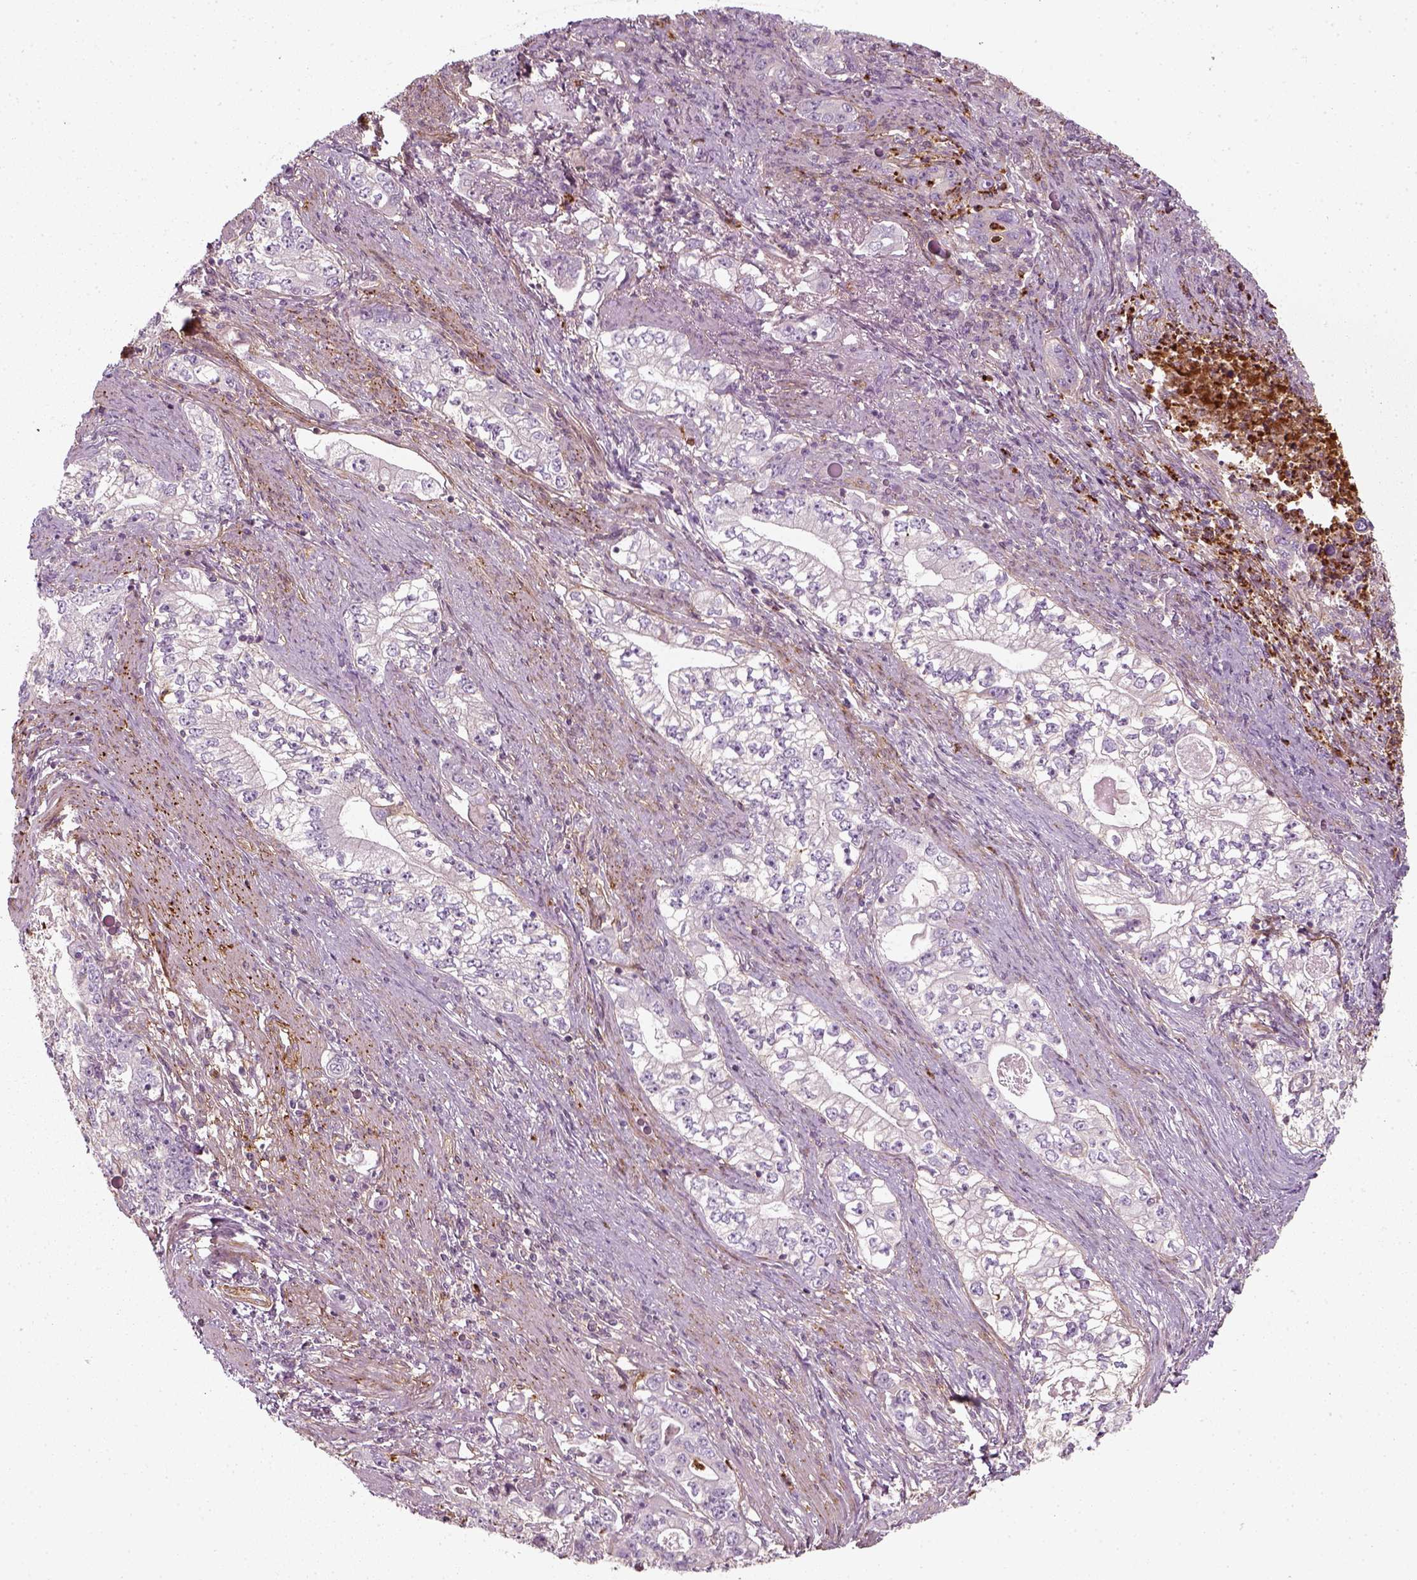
{"staining": {"intensity": "negative", "quantity": "none", "location": "none"}, "tissue": "stomach cancer", "cell_type": "Tumor cells", "image_type": "cancer", "snomed": [{"axis": "morphology", "description": "Adenocarcinoma, NOS"}, {"axis": "topography", "description": "Stomach, lower"}], "caption": "Immunohistochemistry micrograph of neoplastic tissue: stomach adenocarcinoma stained with DAB demonstrates no significant protein staining in tumor cells. (DAB (3,3'-diaminobenzidine) immunohistochemistry with hematoxylin counter stain).", "gene": "NPTN", "patient": {"sex": "female", "age": 72}}